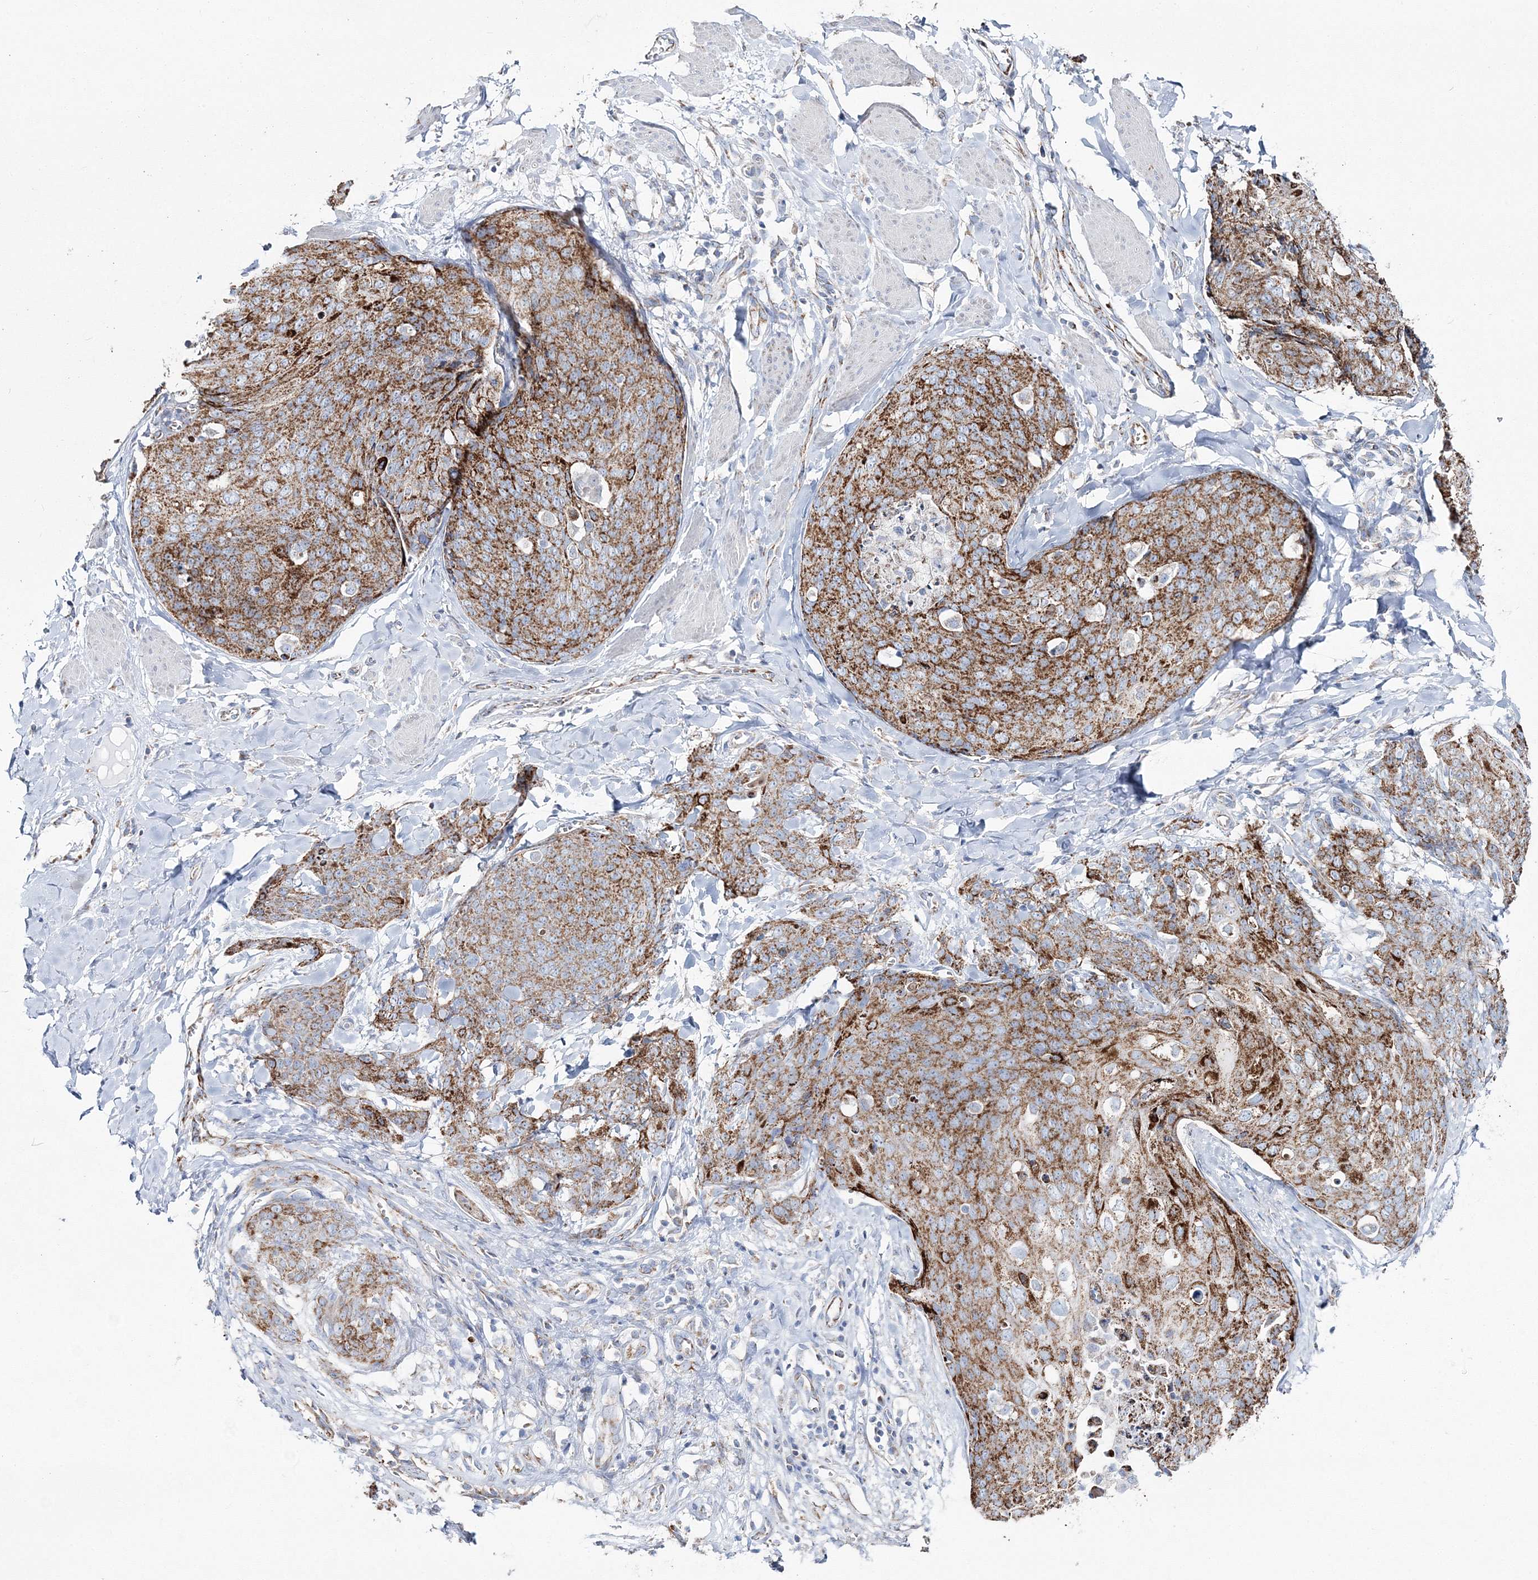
{"staining": {"intensity": "moderate", "quantity": ">75%", "location": "cytoplasmic/membranous"}, "tissue": "skin cancer", "cell_type": "Tumor cells", "image_type": "cancer", "snomed": [{"axis": "morphology", "description": "Squamous cell carcinoma, NOS"}, {"axis": "topography", "description": "Skin"}, {"axis": "topography", "description": "Vulva"}], "caption": "Skin squamous cell carcinoma stained for a protein demonstrates moderate cytoplasmic/membranous positivity in tumor cells.", "gene": "HIBCH", "patient": {"sex": "female", "age": 85}}